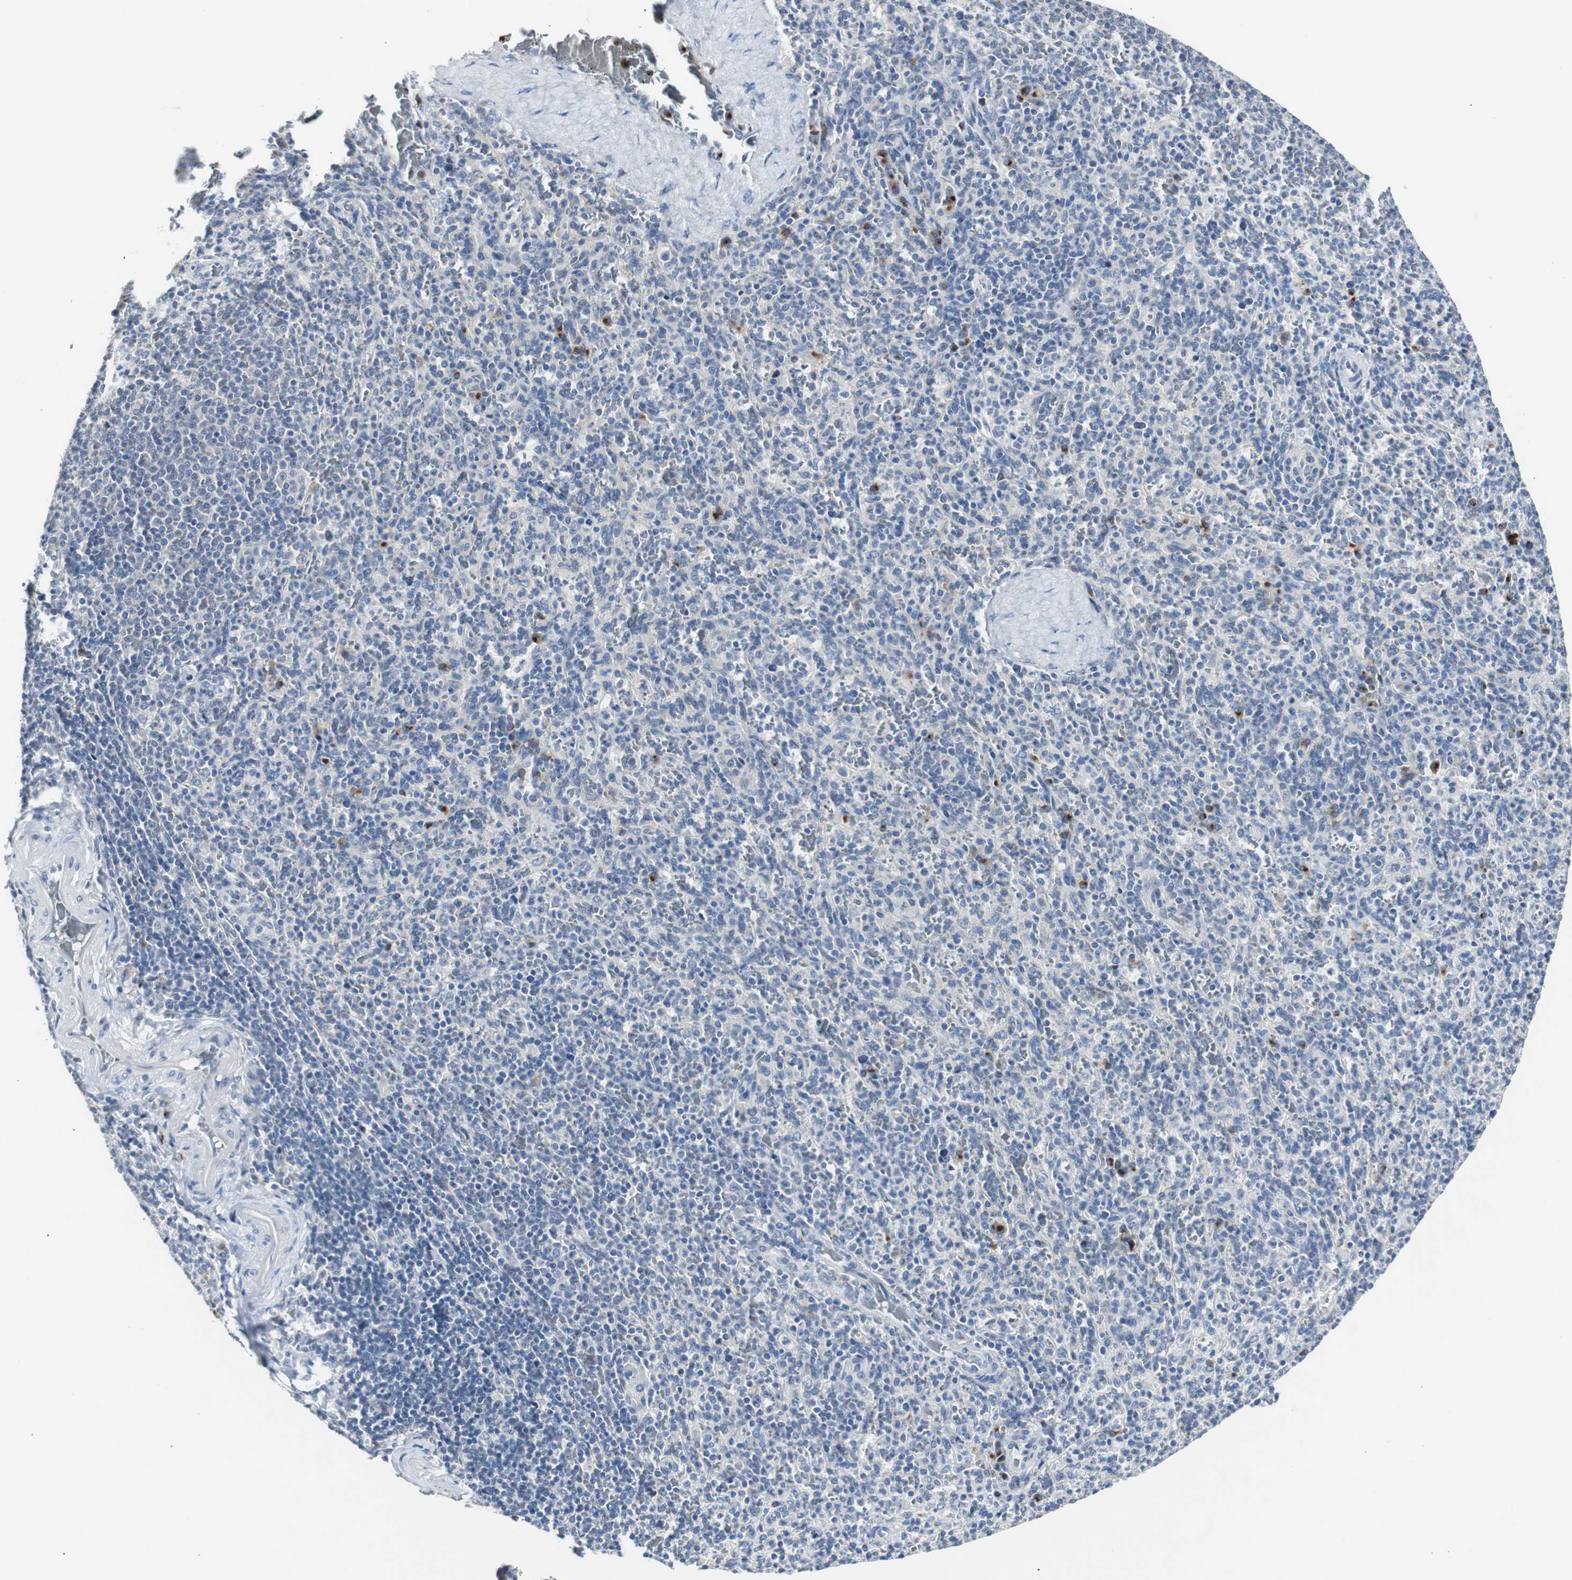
{"staining": {"intensity": "negative", "quantity": "none", "location": "none"}, "tissue": "spleen", "cell_type": "Cells in red pulp", "image_type": "normal", "snomed": [{"axis": "morphology", "description": "Normal tissue, NOS"}, {"axis": "topography", "description": "Spleen"}], "caption": "This is a histopathology image of immunohistochemistry (IHC) staining of unremarkable spleen, which shows no positivity in cells in red pulp. Brightfield microscopy of IHC stained with DAB (brown) and hematoxylin (blue), captured at high magnification.", "gene": "SOX30", "patient": {"sex": "male", "age": 36}}